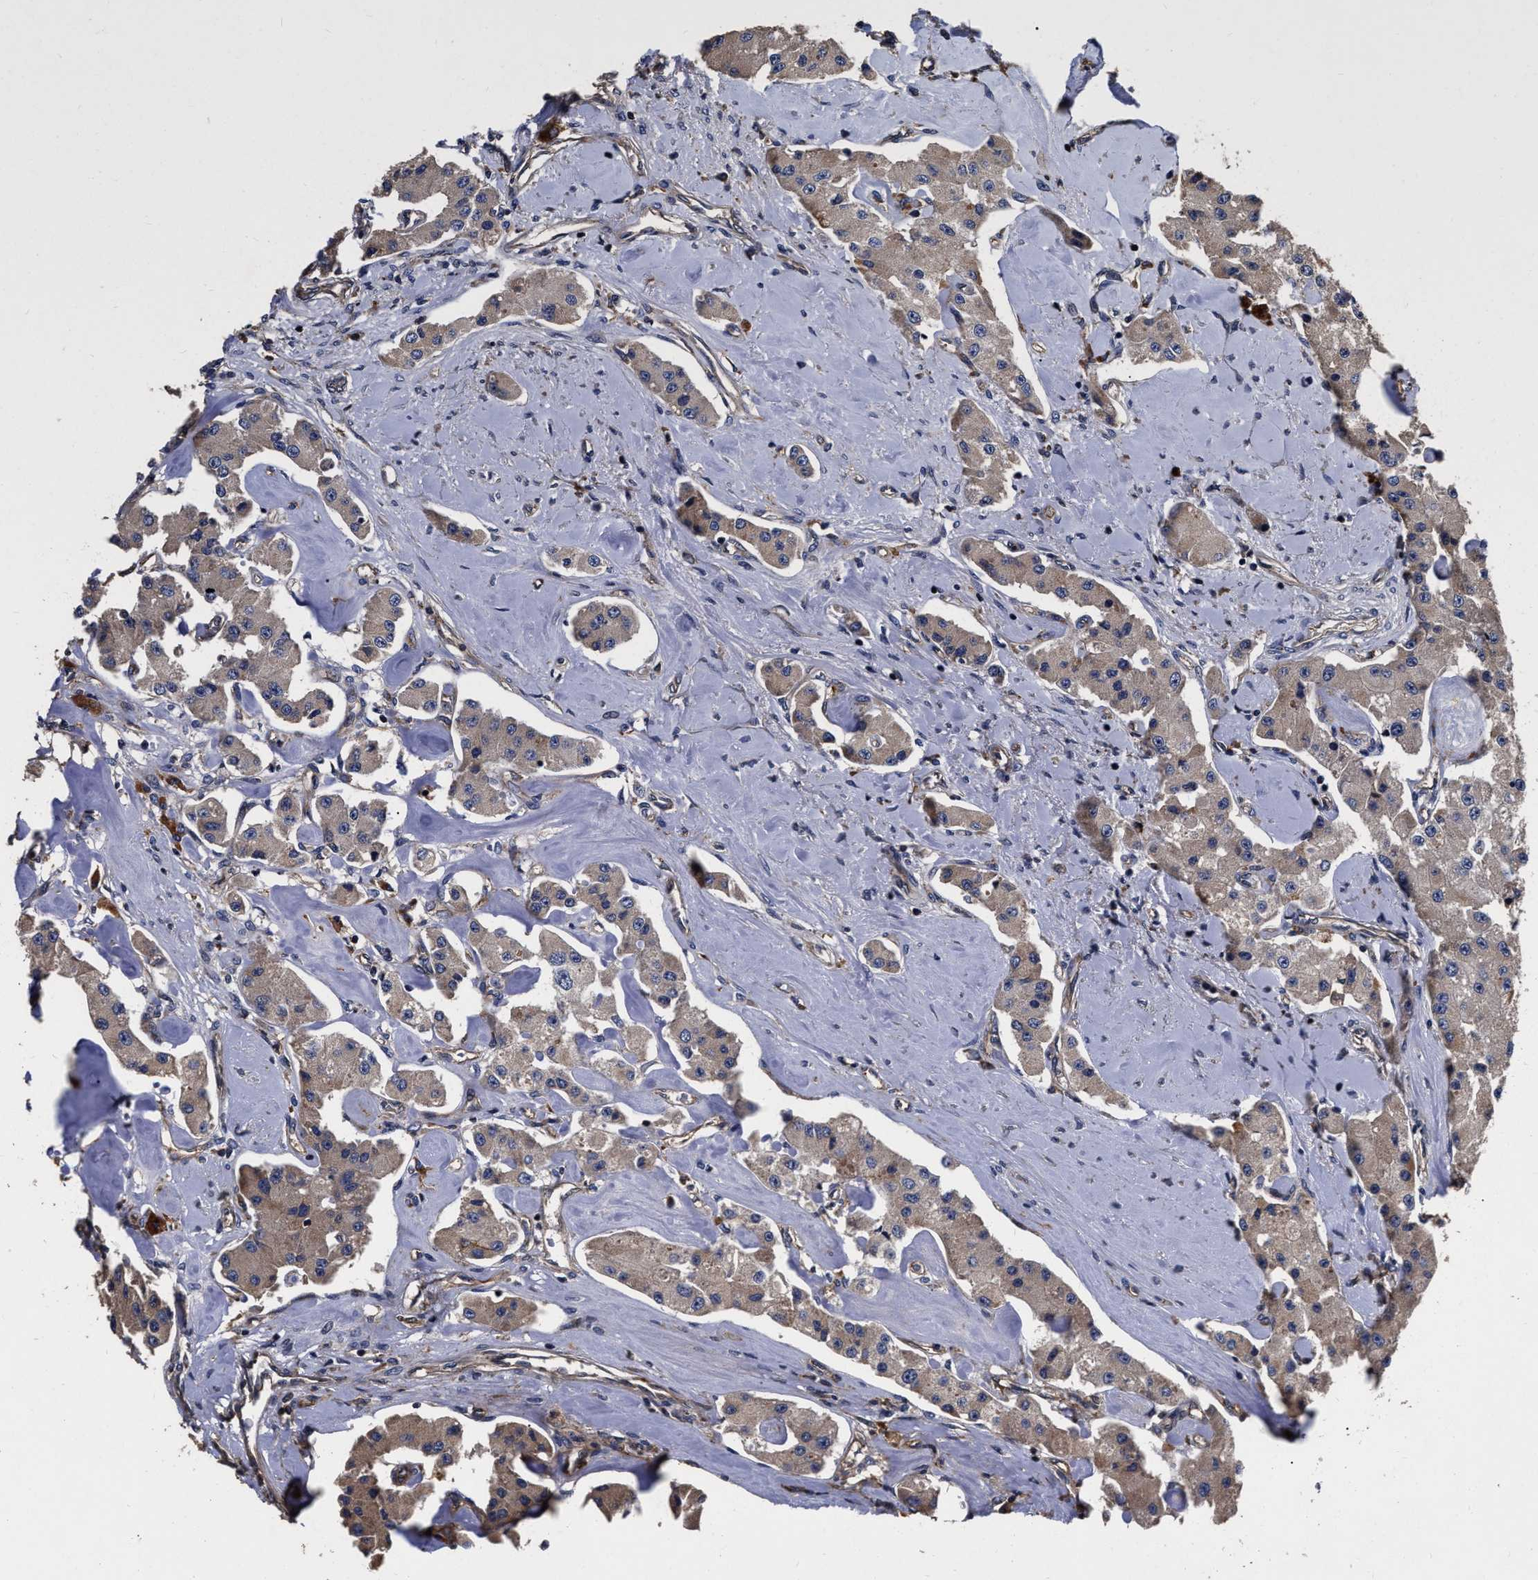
{"staining": {"intensity": "weak", "quantity": ">75%", "location": "cytoplasmic/membranous"}, "tissue": "carcinoid", "cell_type": "Tumor cells", "image_type": "cancer", "snomed": [{"axis": "morphology", "description": "Carcinoid, malignant, NOS"}, {"axis": "topography", "description": "Pancreas"}], "caption": "Carcinoid stained with immunohistochemistry (IHC) reveals weak cytoplasmic/membranous expression in approximately >75% of tumor cells.", "gene": "ABCG8", "patient": {"sex": "male", "age": 41}}